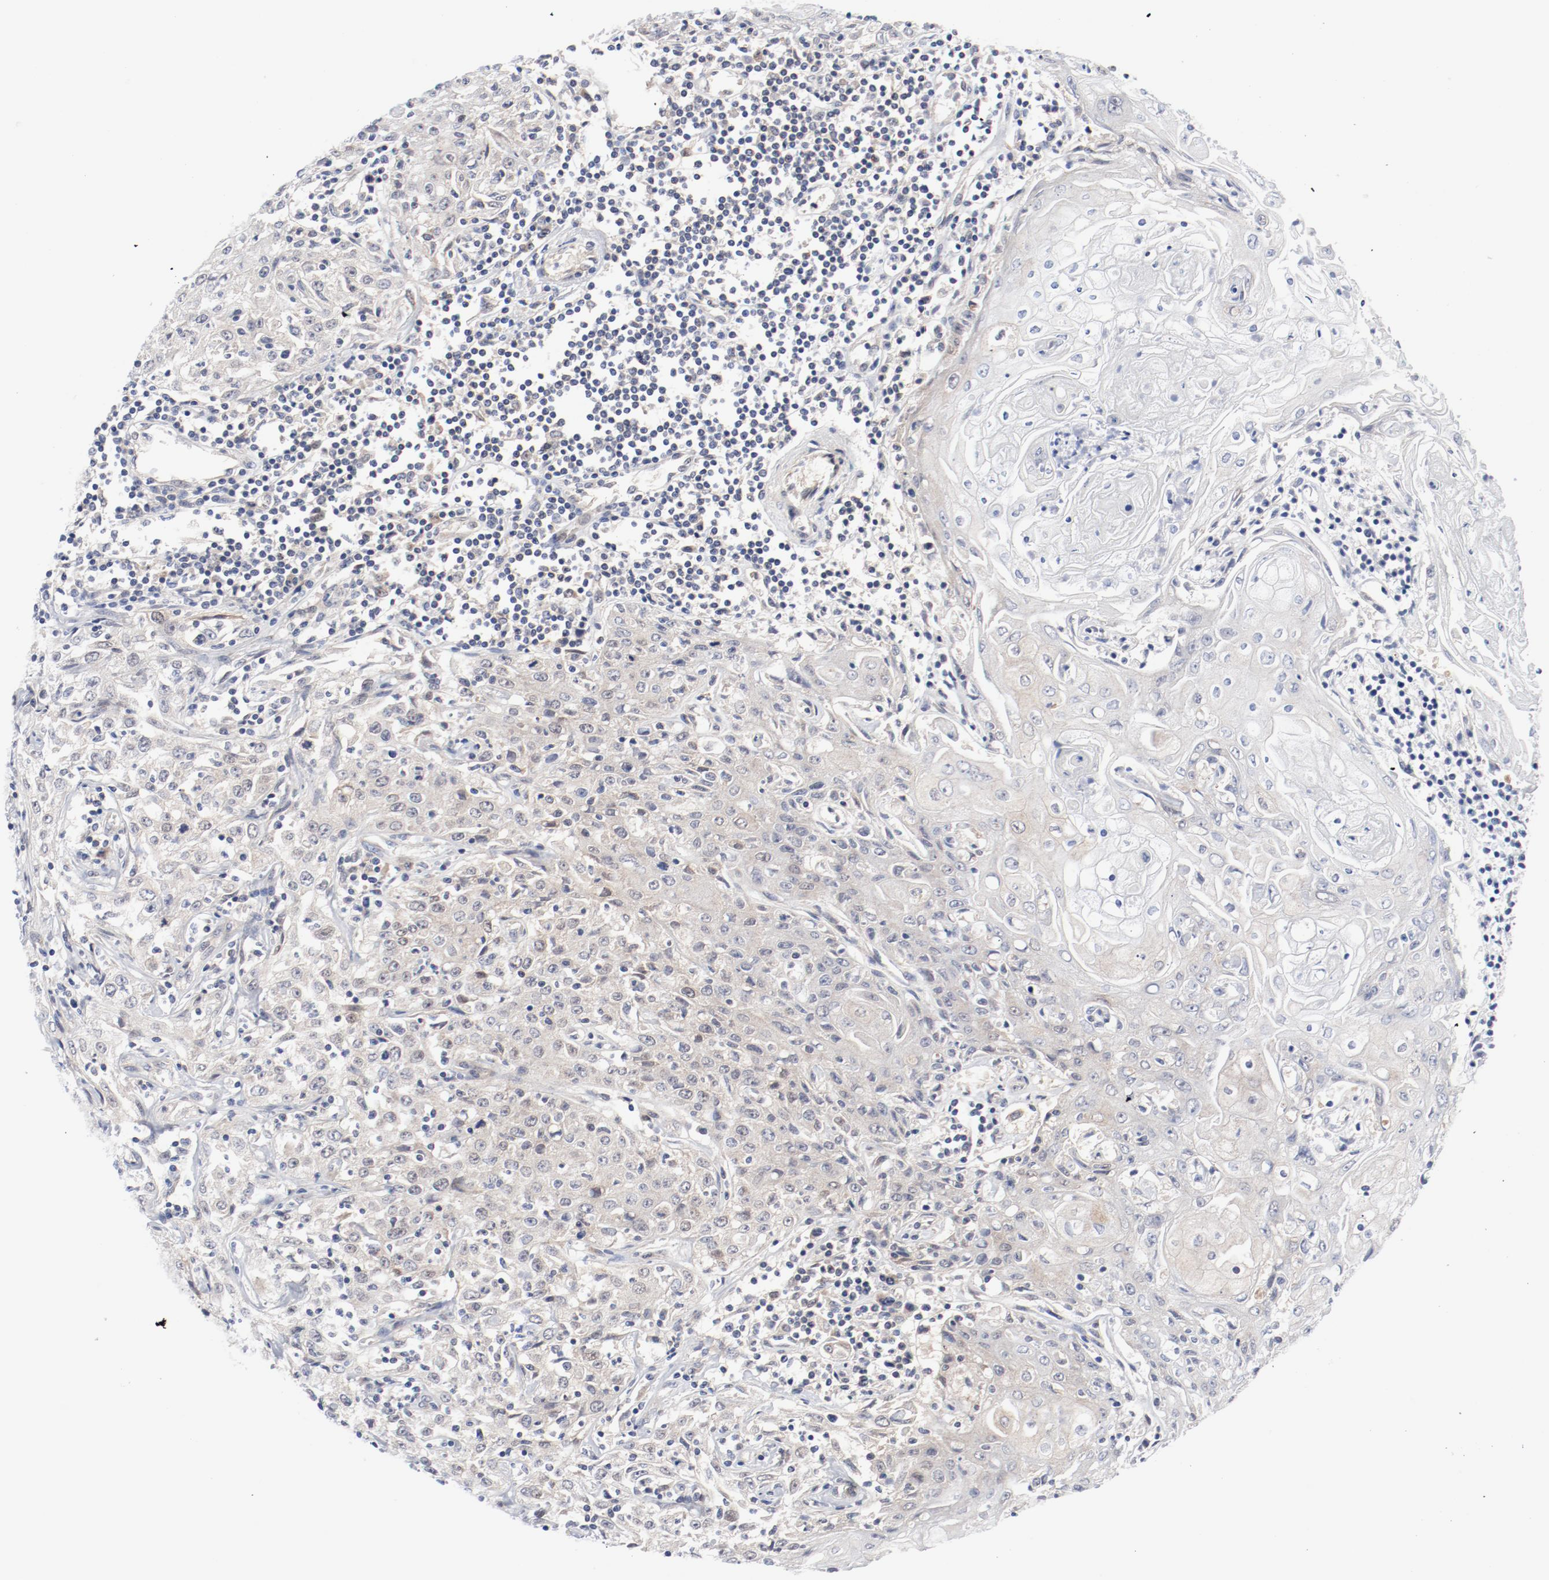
{"staining": {"intensity": "weak", "quantity": "<25%", "location": "cytoplasmic/membranous"}, "tissue": "head and neck cancer", "cell_type": "Tumor cells", "image_type": "cancer", "snomed": [{"axis": "morphology", "description": "Squamous cell carcinoma, NOS"}, {"axis": "topography", "description": "Oral tissue"}, {"axis": "topography", "description": "Head-Neck"}], "caption": "This is a histopathology image of IHC staining of head and neck squamous cell carcinoma, which shows no expression in tumor cells.", "gene": "BAD", "patient": {"sex": "female", "age": 76}}